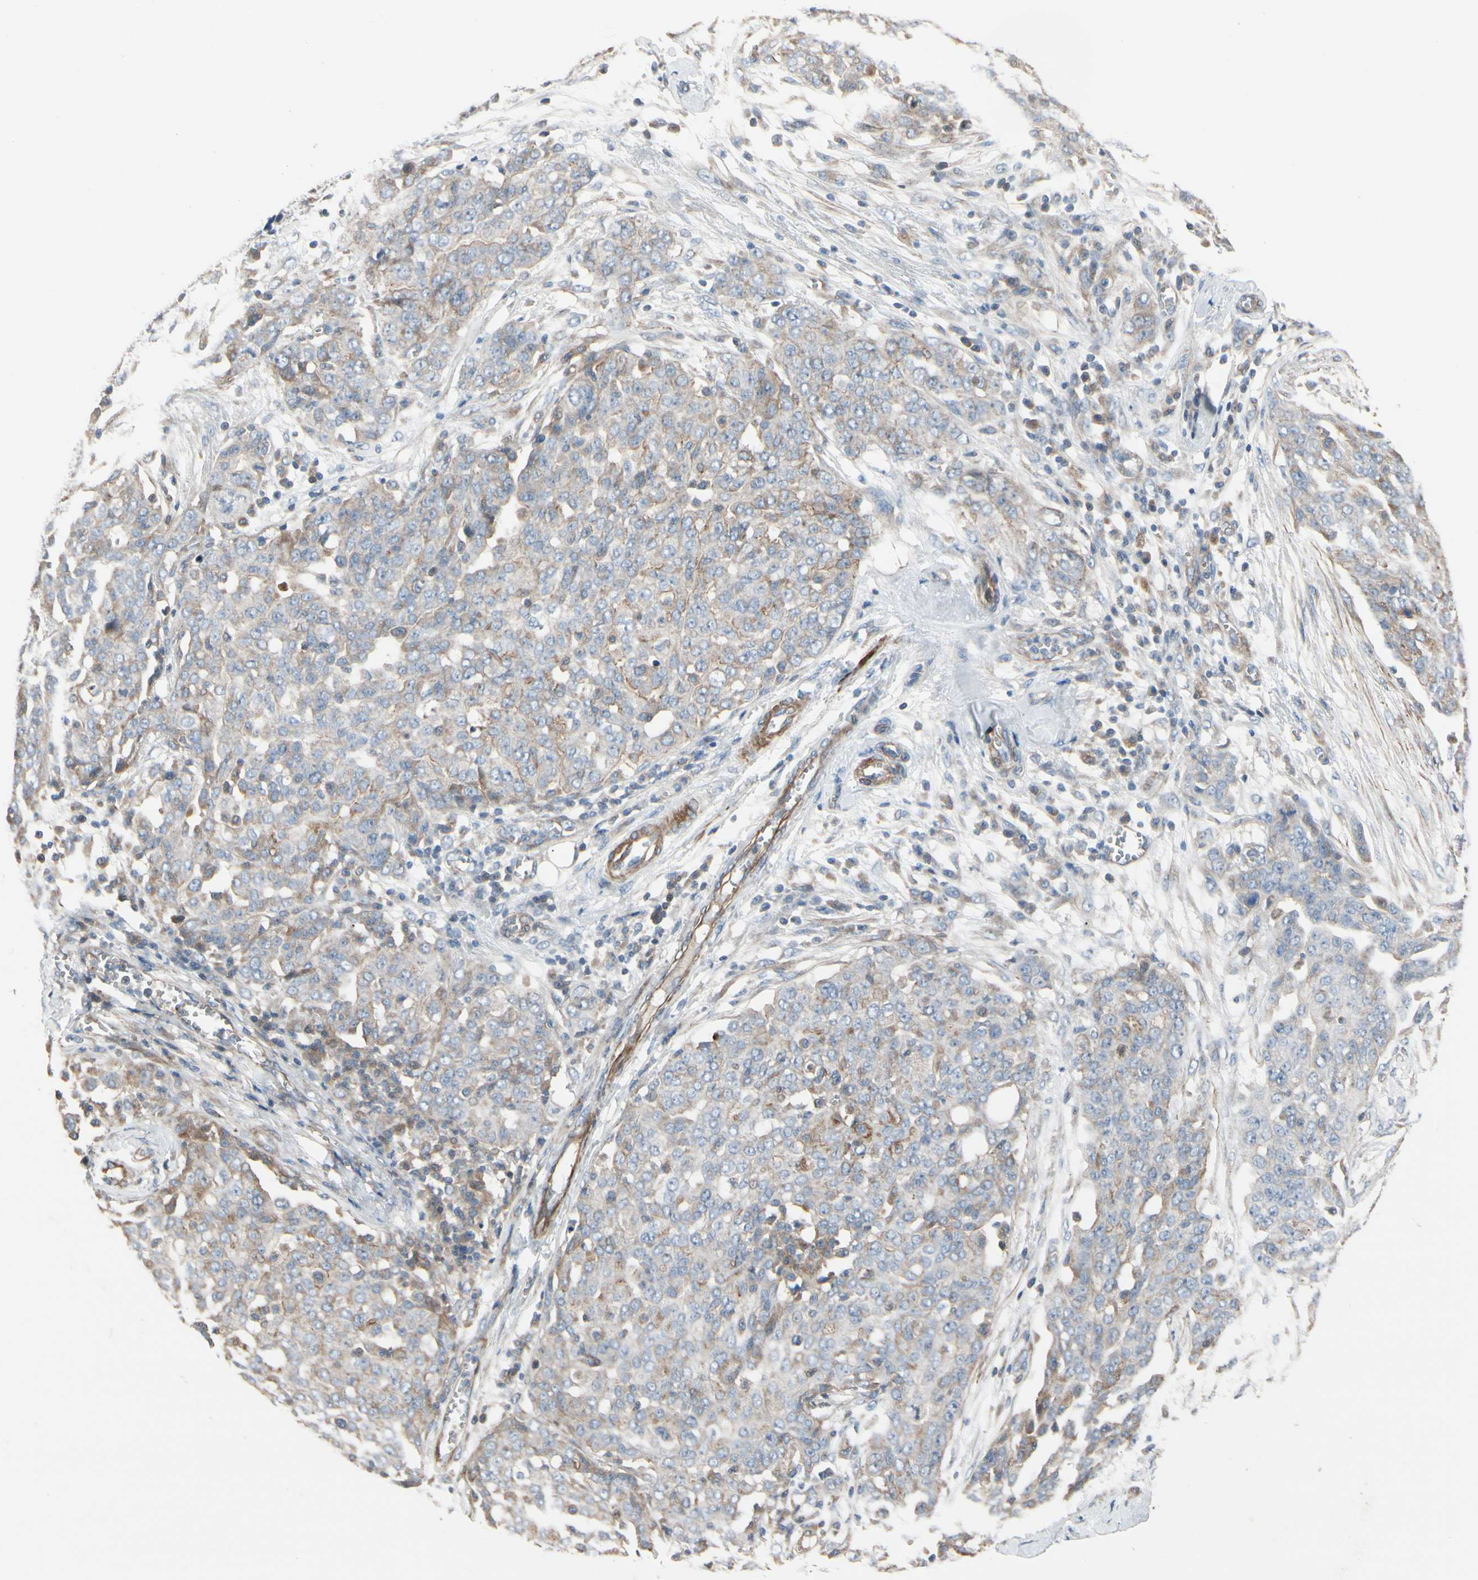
{"staining": {"intensity": "weak", "quantity": "25%-75%", "location": "cytoplasmic/membranous"}, "tissue": "ovarian cancer", "cell_type": "Tumor cells", "image_type": "cancer", "snomed": [{"axis": "morphology", "description": "Cystadenocarcinoma, serous, NOS"}, {"axis": "topography", "description": "Soft tissue"}, {"axis": "topography", "description": "Ovary"}], "caption": "Human ovarian serous cystadenocarcinoma stained with a brown dye shows weak cytoplasmic/membranous positive expression in approximately 25%-75% of tumor cells.", "gene": "TPM1", "patient": {"sex": "female", "age": 57}}